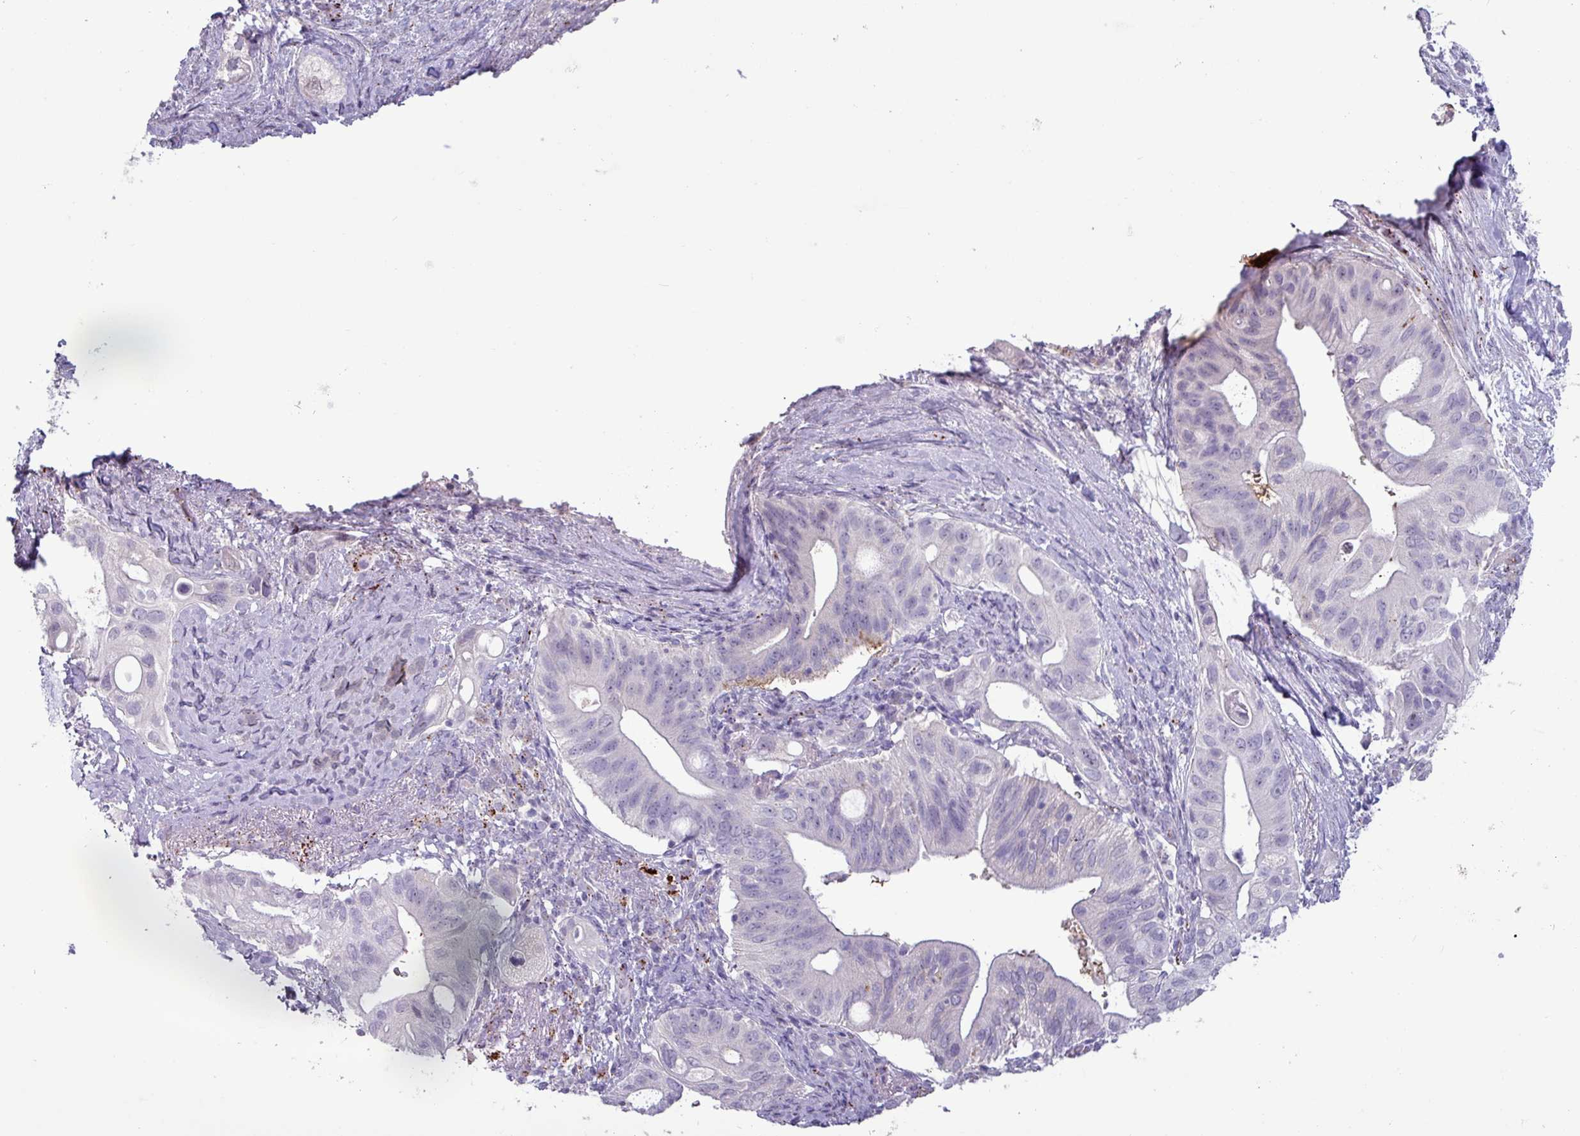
{"staining": {"intensity": "negative", "quantity": "none", "location": "none"}, "tissue": "pancreatic cancer", "cell_type": "Tumor cells", "image_type": "cancer", "snomed": [{"axis": "morphology", "description": "Adenocarcinoma, NOS"}, {"axis": "topography", "description": "Pancreas"}], "caption": "DAB immunohistochemical staining of adenocarcinoma (pancreatic) demonstrates no significant positivity in tumor cells.", "gene": "PLIN2", "patient": {"sex": "female", "age": 72}}